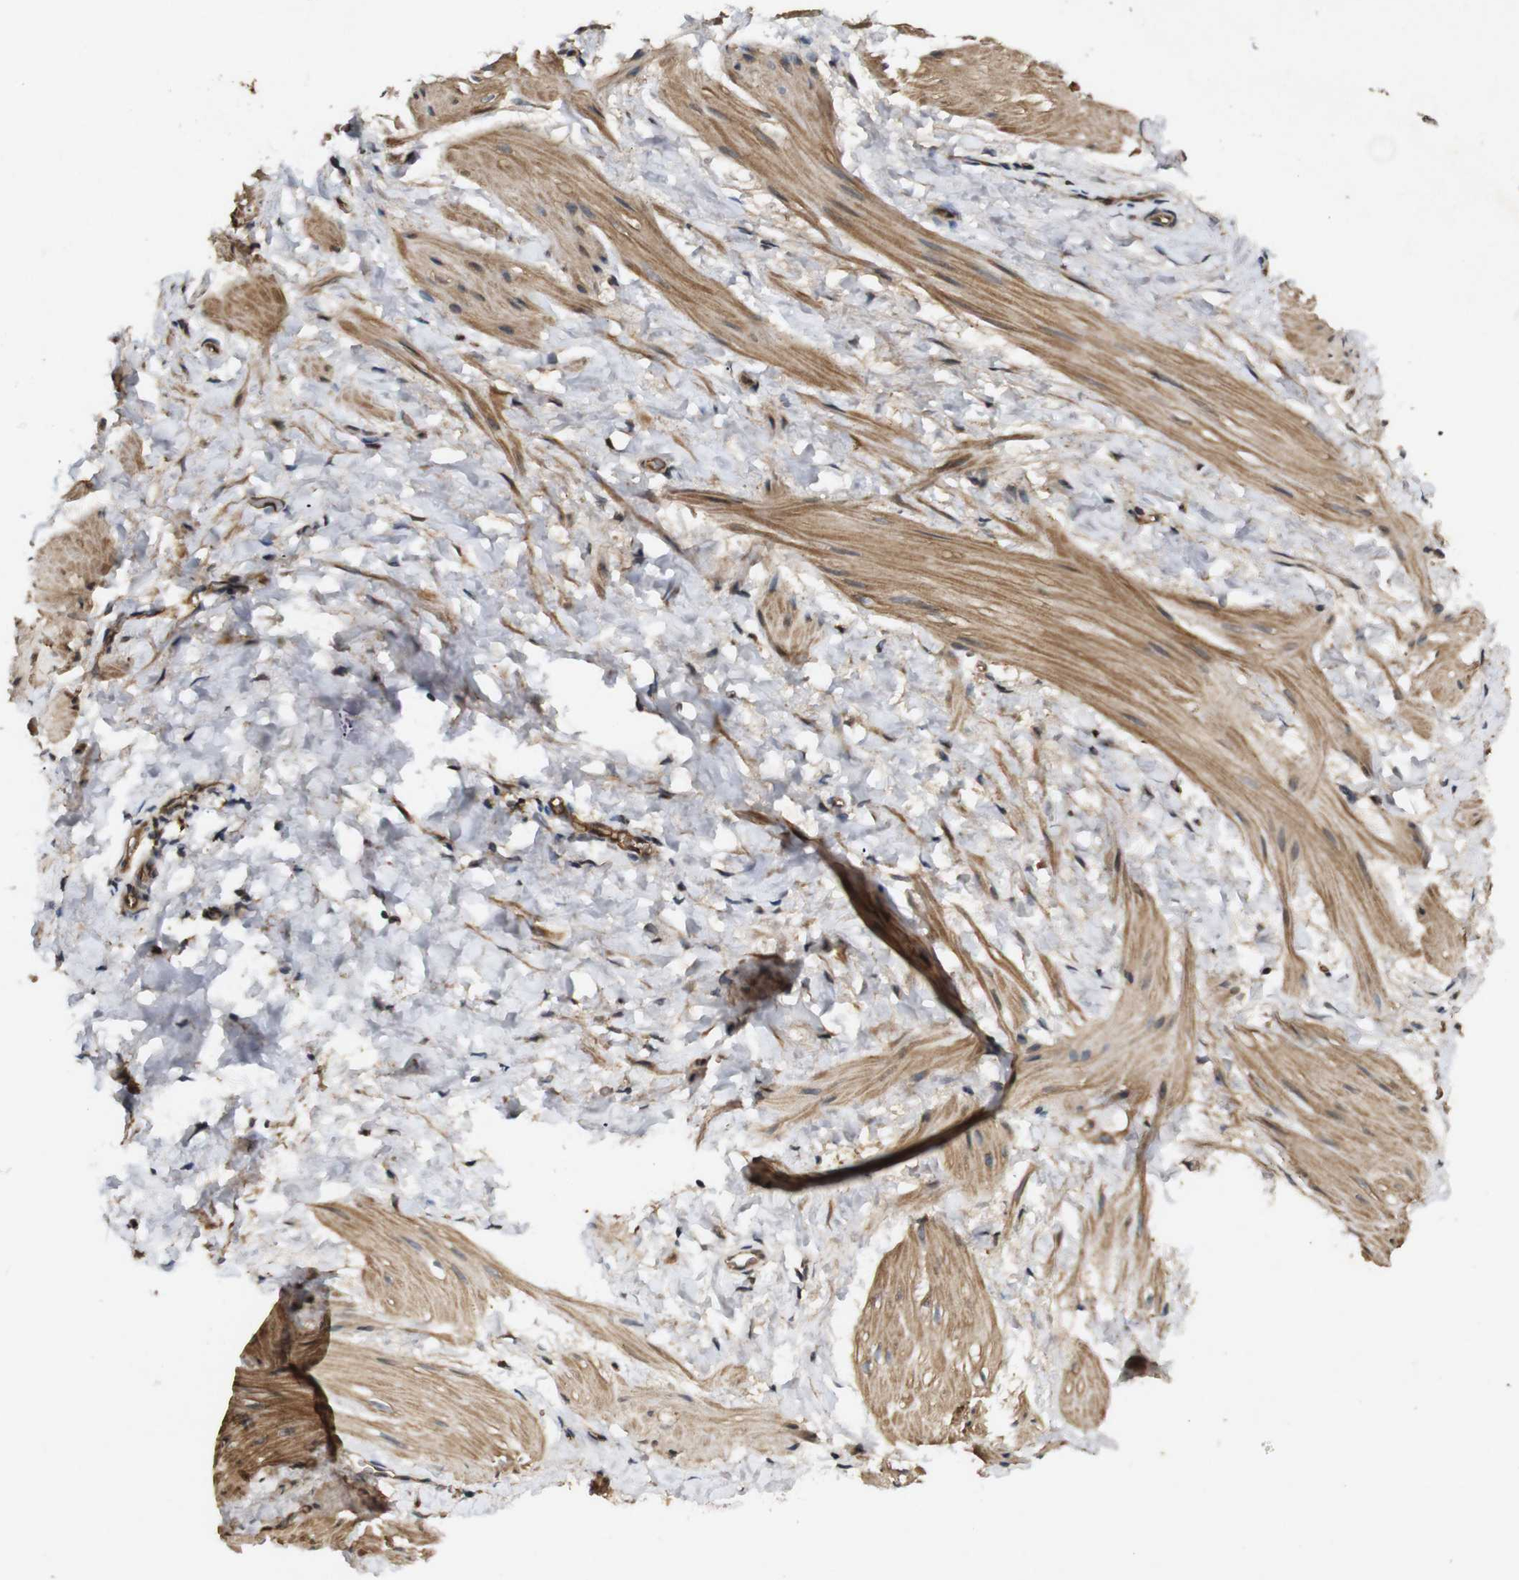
{"staining": {"intensity": "moderate", "quantity": ">75%", "location": "cytoplasmic/membranous"}, "tissue": "smooth muscle", "cell_type": "Smooth muscle cells", "image_type": "normal", "snomed": [{"axis": "morphology", "description": "Normal tissue, NOS"}, {"axis": "topography", "description": "Smooth muscle"}], "caption": "Smooth muscle cells show medium levels of moderate cytoplasmic/membranous staining in about >75% of cells in normal human smooth muscle. The staining is performed using DAB brown chromogen to label protein expression. The nuclei are counter-stained blue using hematoxylin.", "gene": "RIPK1", "patient": {"sex": "male", "age": 16}}